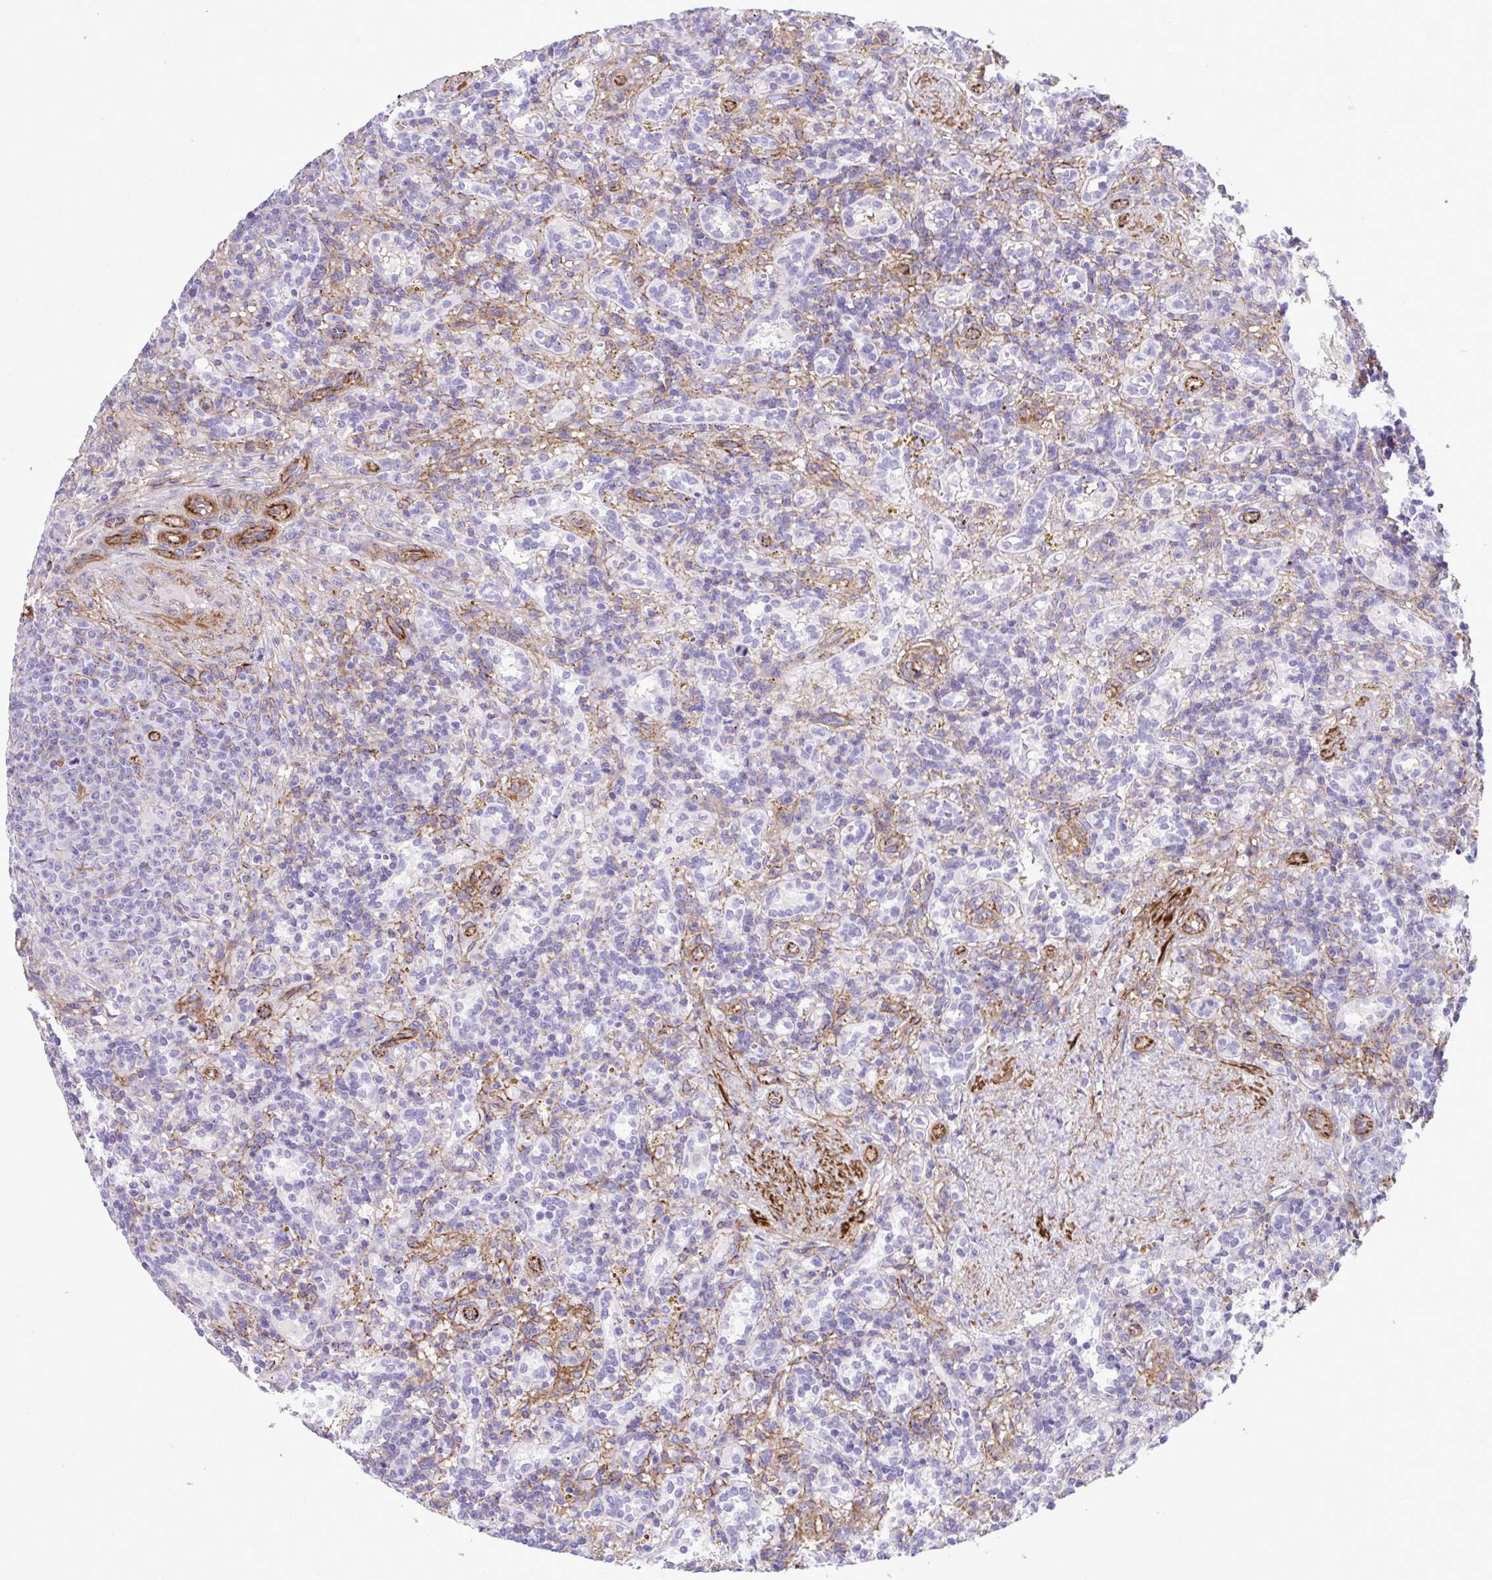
{"staining": {"intensity": "negative", "quantity": "none", "location": "none"}, "tissue": "lymphoma", "cell_type": "Tumor cells", "image_type": "cancer", "snomed": [{"axis": "morphology", "description": "Malignant lymphoma, non-Hodgkin's type, Low grade"}, {"axis": "topography", "description": "Spleen"}], "caption": "This photomicrograph is of lymphoma stained with immunohistochemistry to label a protein in brown with the nuclei are counter-stained blue. There is no positivity in tumor cells.", "gene": "SYNPO2L", "patient": {"sex": "male", "age": 67}}